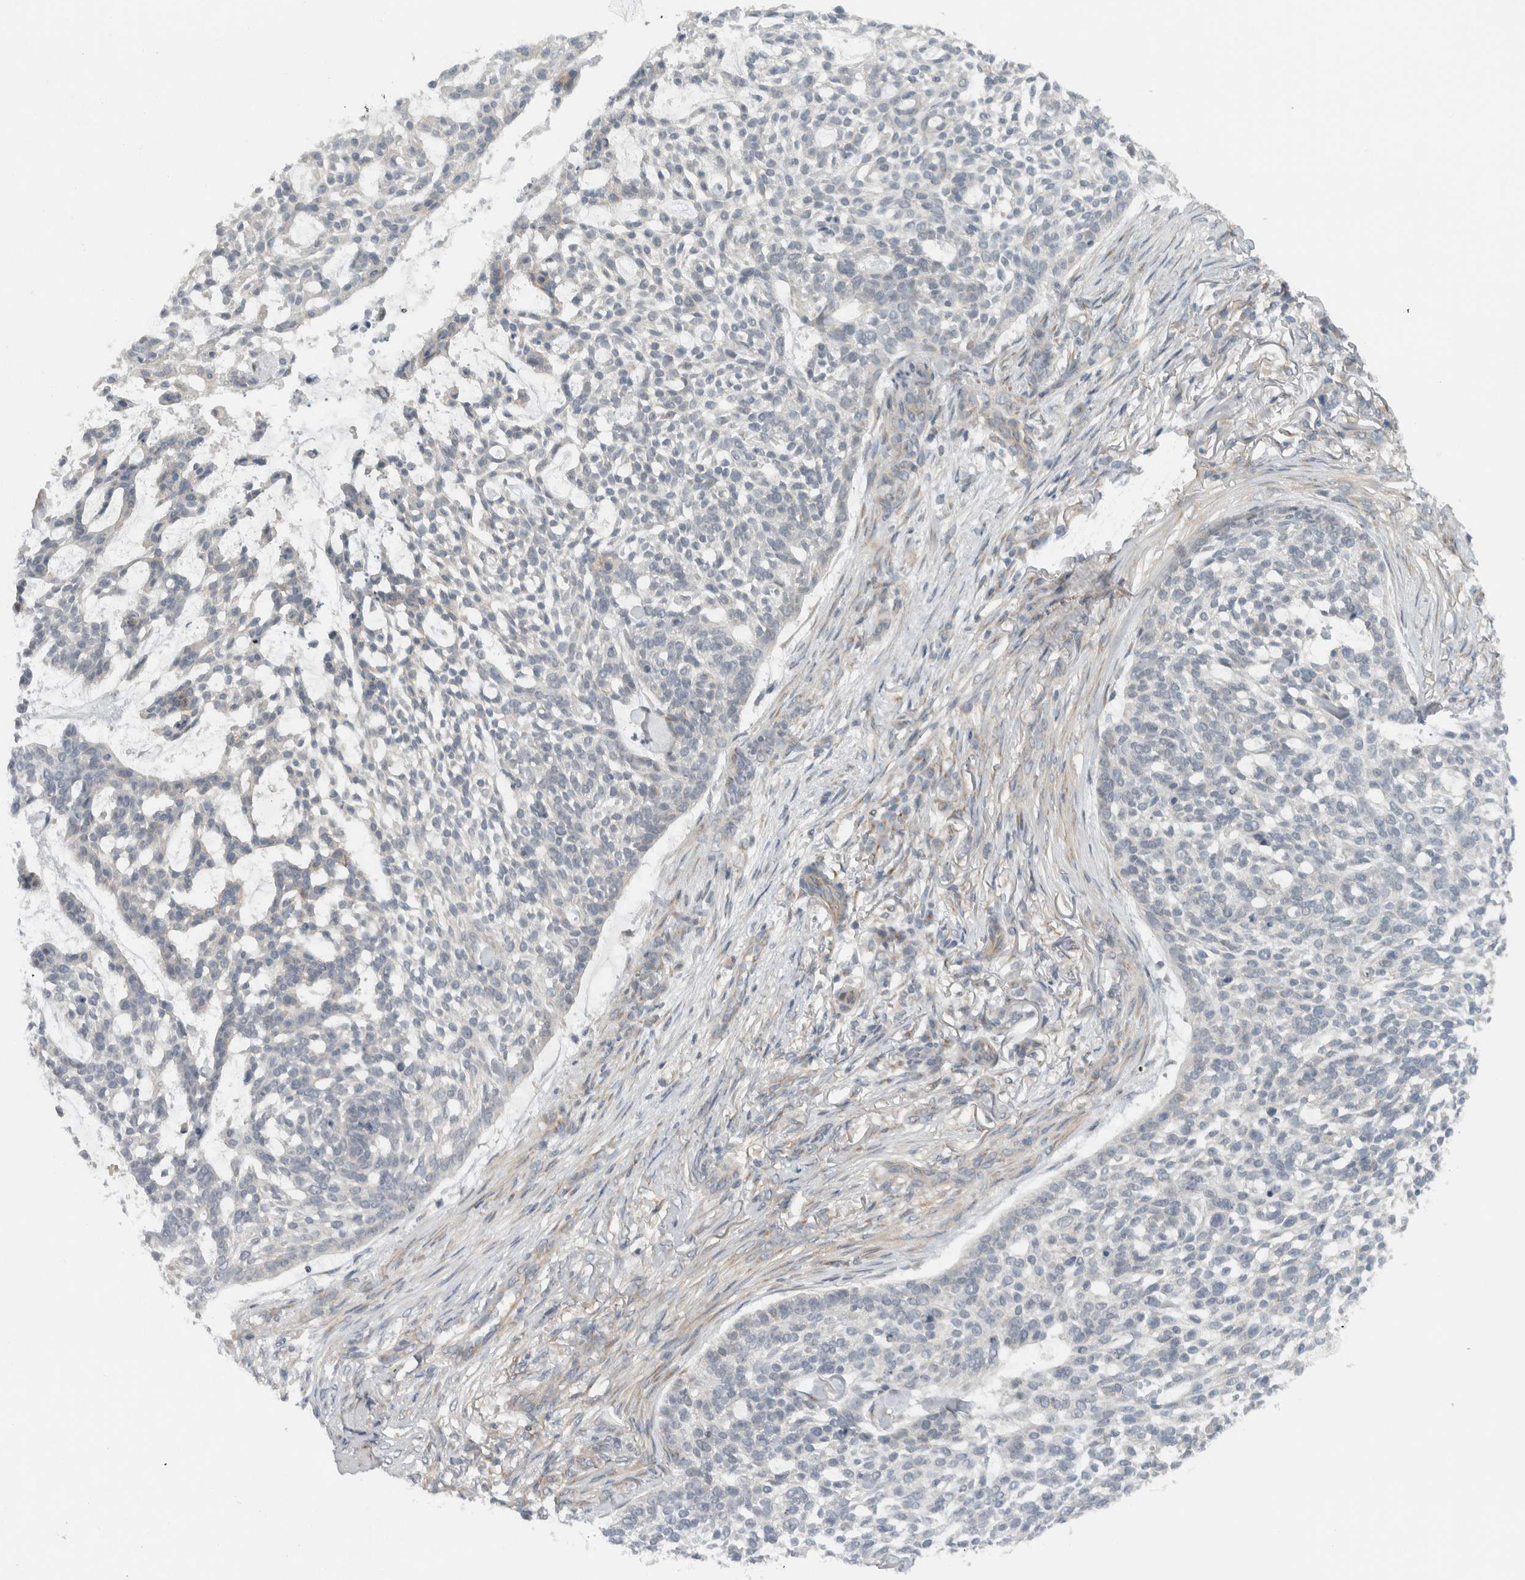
{"staining": {"intensity": "negative", "quantity": "none", "location": "none"}, "tissue": "skin cancer", "cell_type": "Tumor cells", "image_type": "cancer", "snomed": [{"axis": "morphology", "description": "Basal cell carcinoma"}, {"axis": "topography", "description": "Skin"}], "caption": "Skin basal cell carcinoma stained for a protein using IHC displays no staining tumor cells.", "gene": "RERE", "patient": {"sex": "female", "age": 64}}